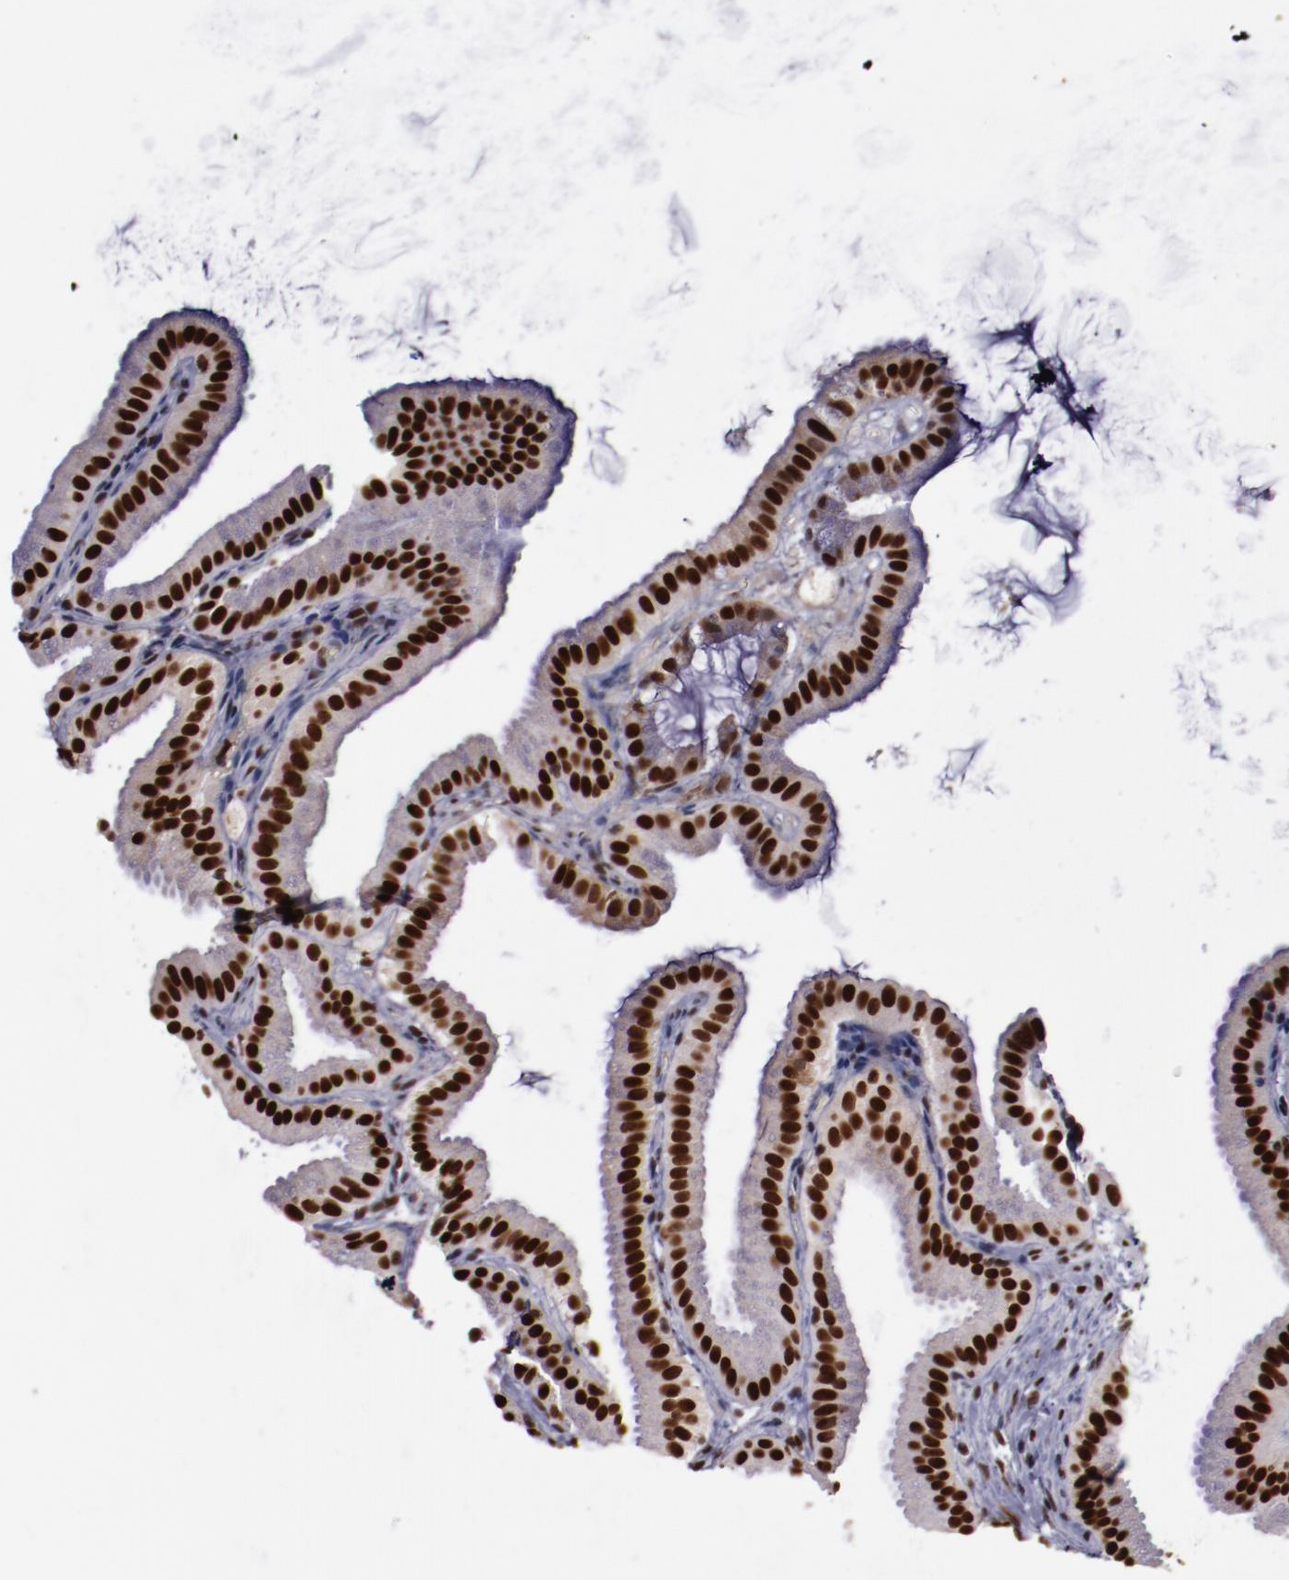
{"staining": {"intensity": "strong", "quantity": ">75%", "location": "nuclear"}, "tissue": "gallbladder", "cell_type": "Glandular cells", "image_type": "normal", "snomed": [{"axis": "morphology", "description": "Normal tissue, NOS"}, {"axis": "topography", "description": "Gallbladder"}], "caption": "This histopathology image demonstrates unremarkable gallbladder stained with immunohistochemistry to label a protein in brown. The nuclear of glandular cells show strong positivity for the protein. Nuclei are counter-stained blue.", "gene": "APEX1", "patient": {"sex": "female", "age": 63}}